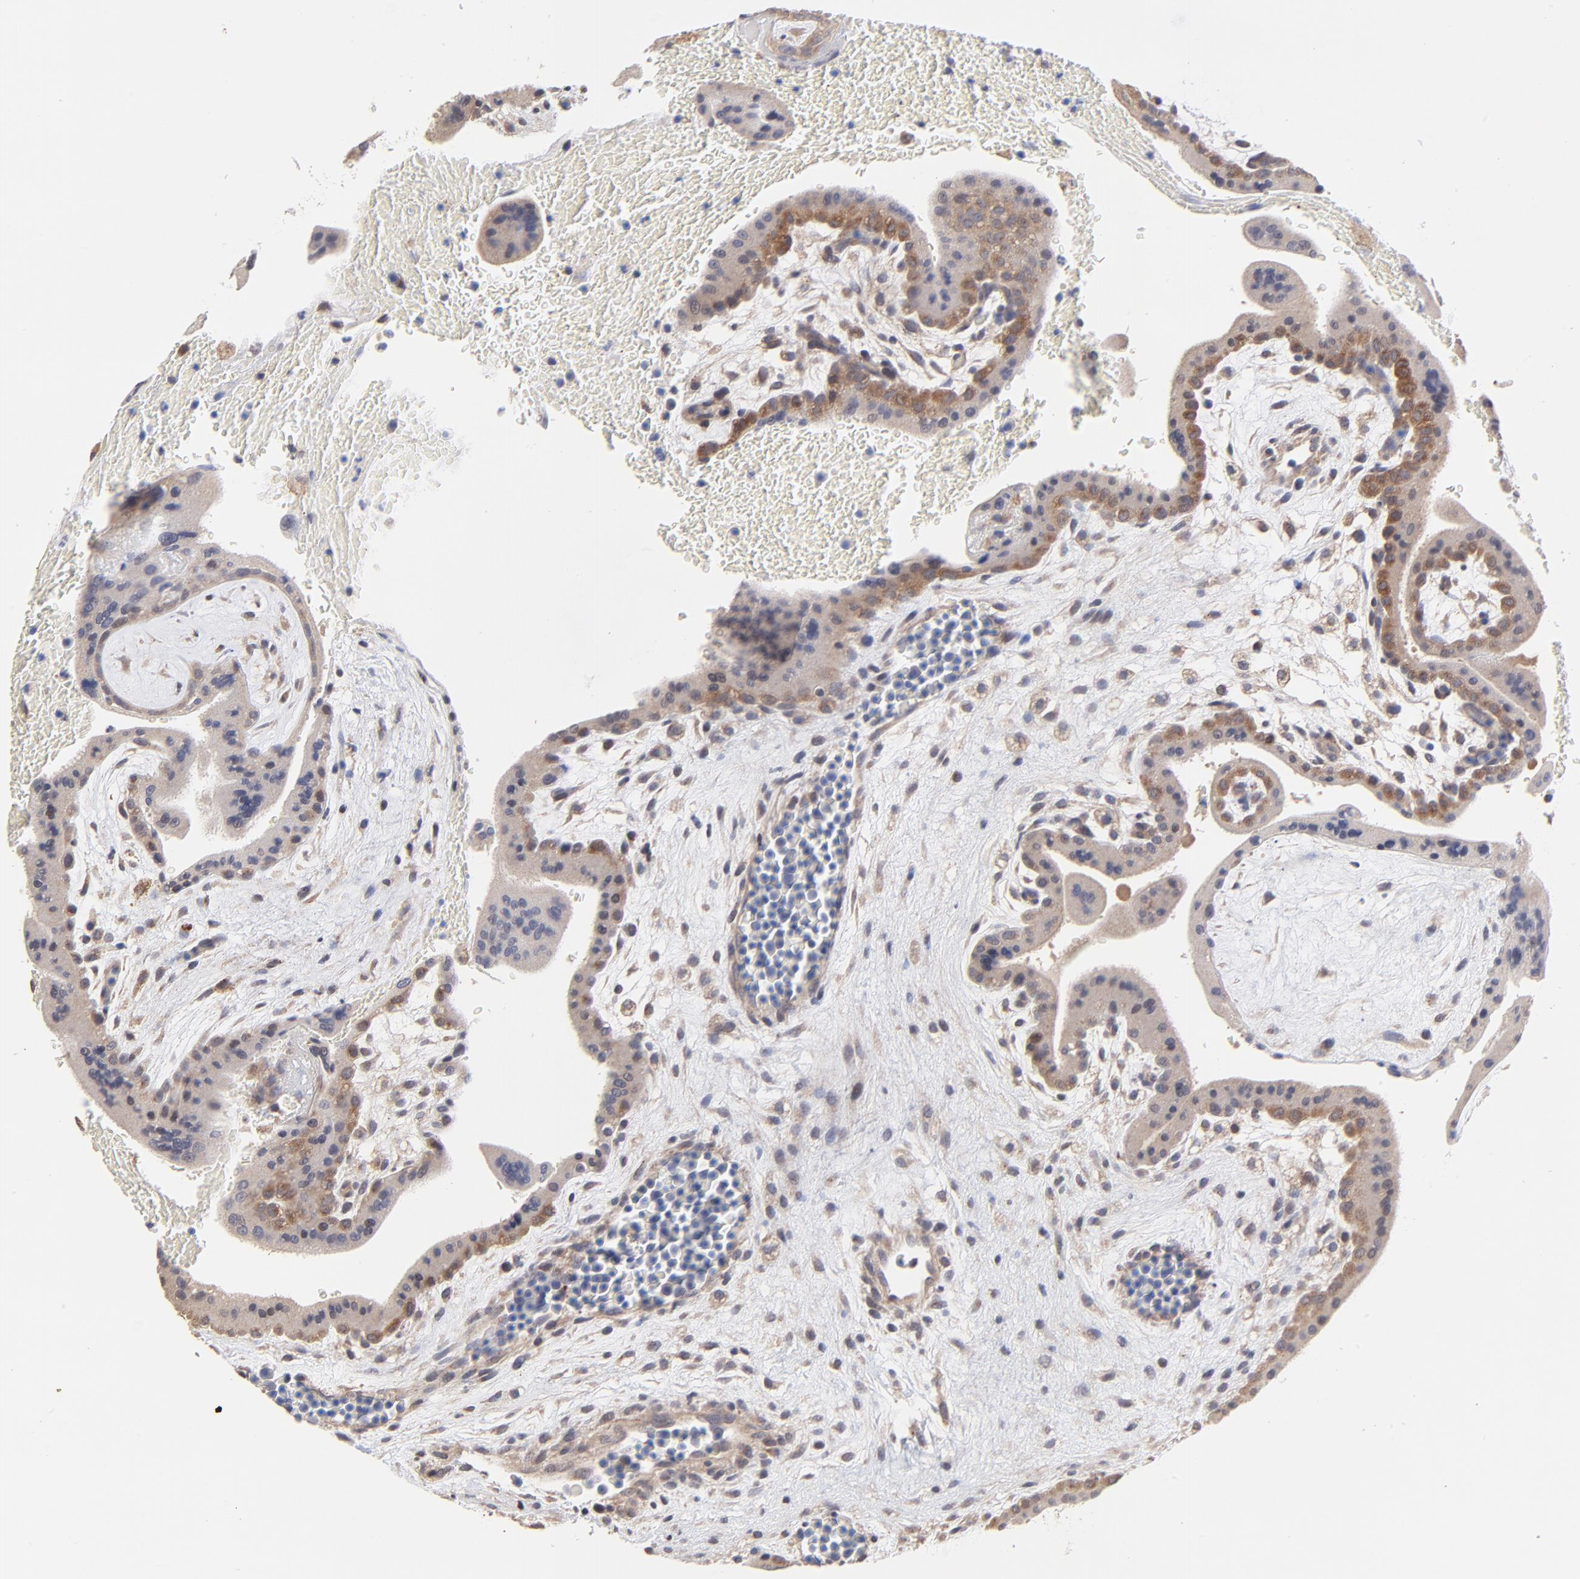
{"staining": {"intensity": "weak", "quantity": "<25%", "location": "cytoplasmic/membranous"}, "tissue": "placenta", "cell_type": "Trophoblastic cells", "image_type": "normal", "snomed": [{"axis": "morphology", "description": "Normal tissue, NOS"}, {"axis": "topography", "description": "Placenta"}], "caption": "Immunohistochemistry photomicrograph of unremarkable placenta: placenta stained with DAB (3,3'-diaminobenzidine) exhibits no significant protein positivity in trophoblastic cells. (DAB immunohistochemistry visualized using brightfield microscopy, high magnification).", "gene": "PDE4B", "patient": {"sex": "female", "age": 35}}